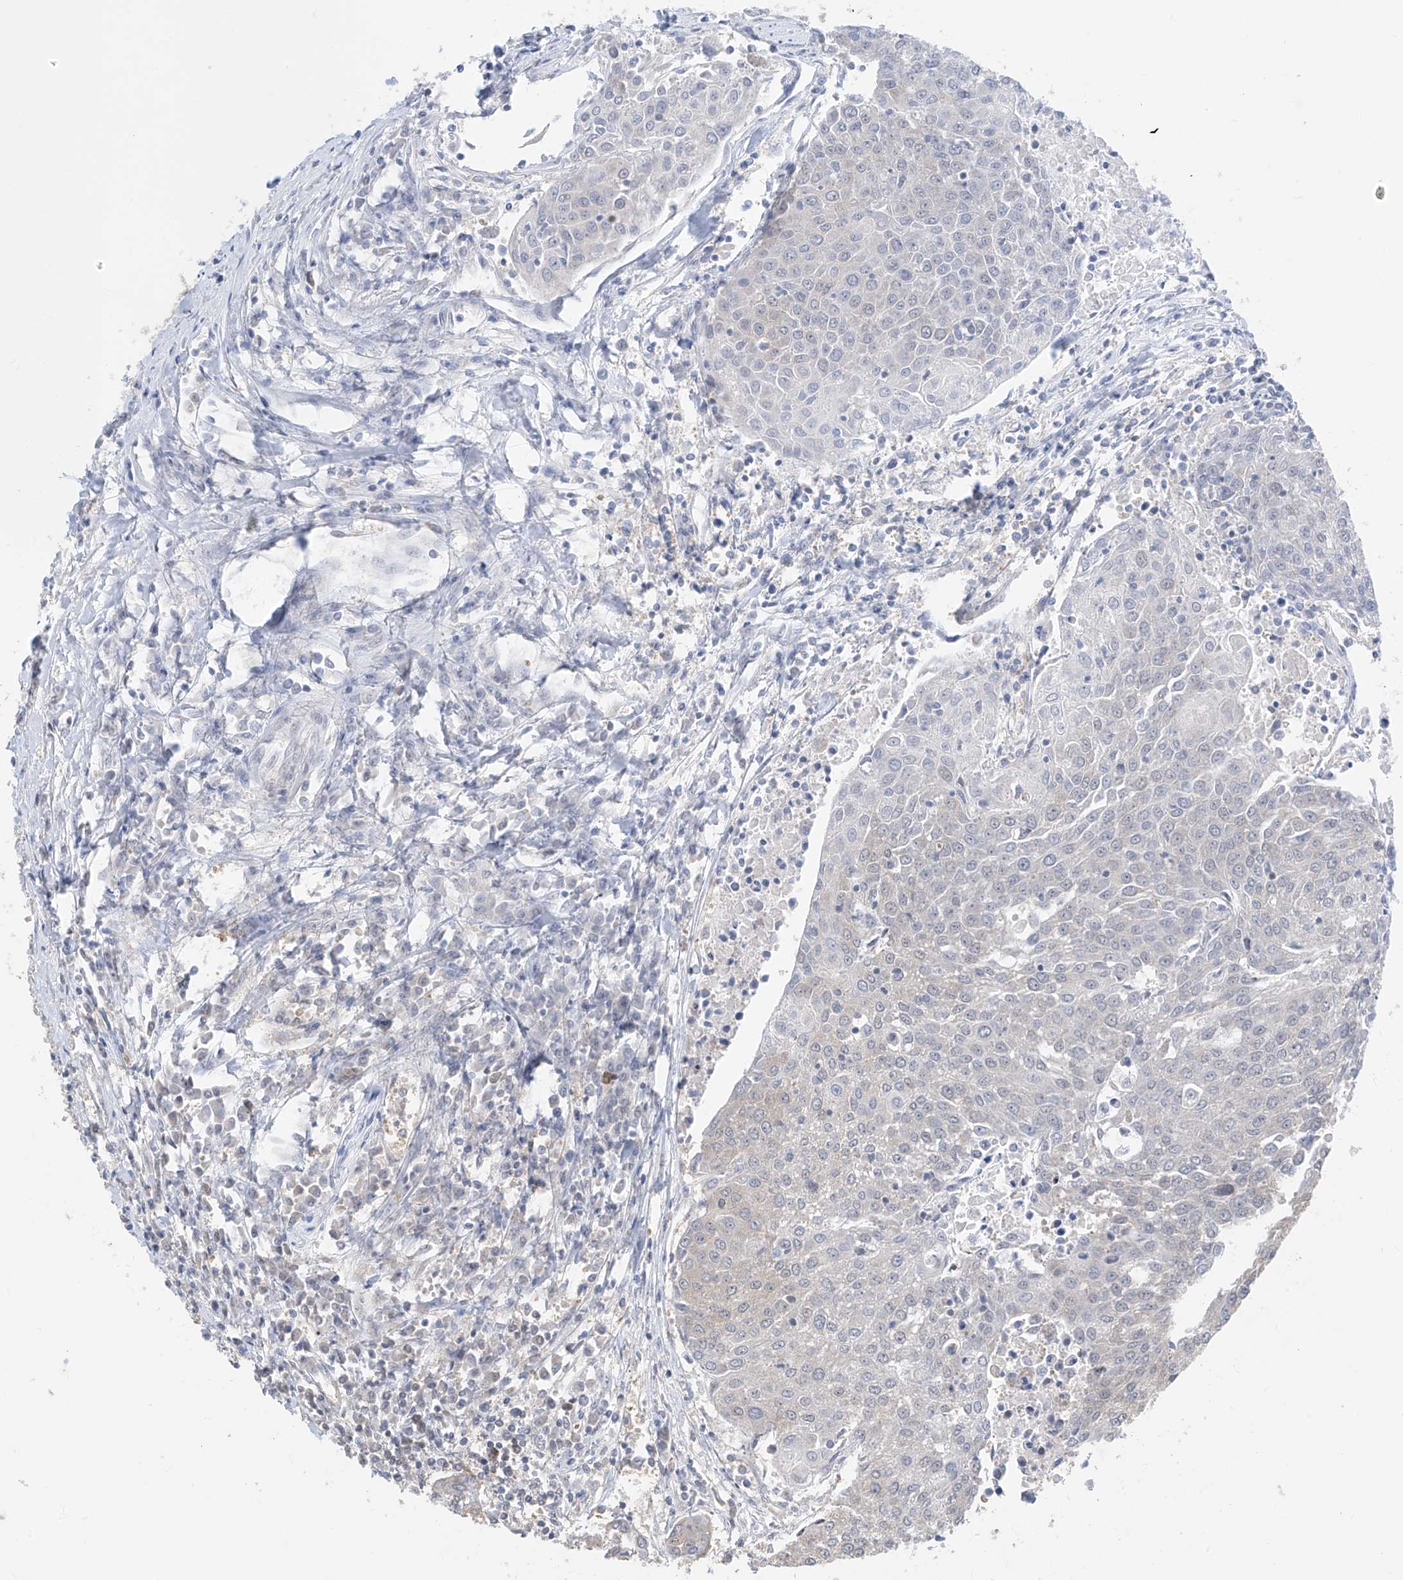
{"staining": {"intensity": "negative", "quantity": "none", "location": "none"}, "tissue": "urothelial cancer", "cell_type": "Tumor cells", "image_type": "cancer", "snomed": [{"axis": "morphology", "description": "Urothelial carcinoma, High grade"}, {"axis": "topography", "description": "Urinary bladder"}], "caption": "Urothelial cancer stained for a protein using immunohistochemistry reveals no expression tumor cells.", "gene": "TTC38", "patient": {"sex": "female", "age": 85}}